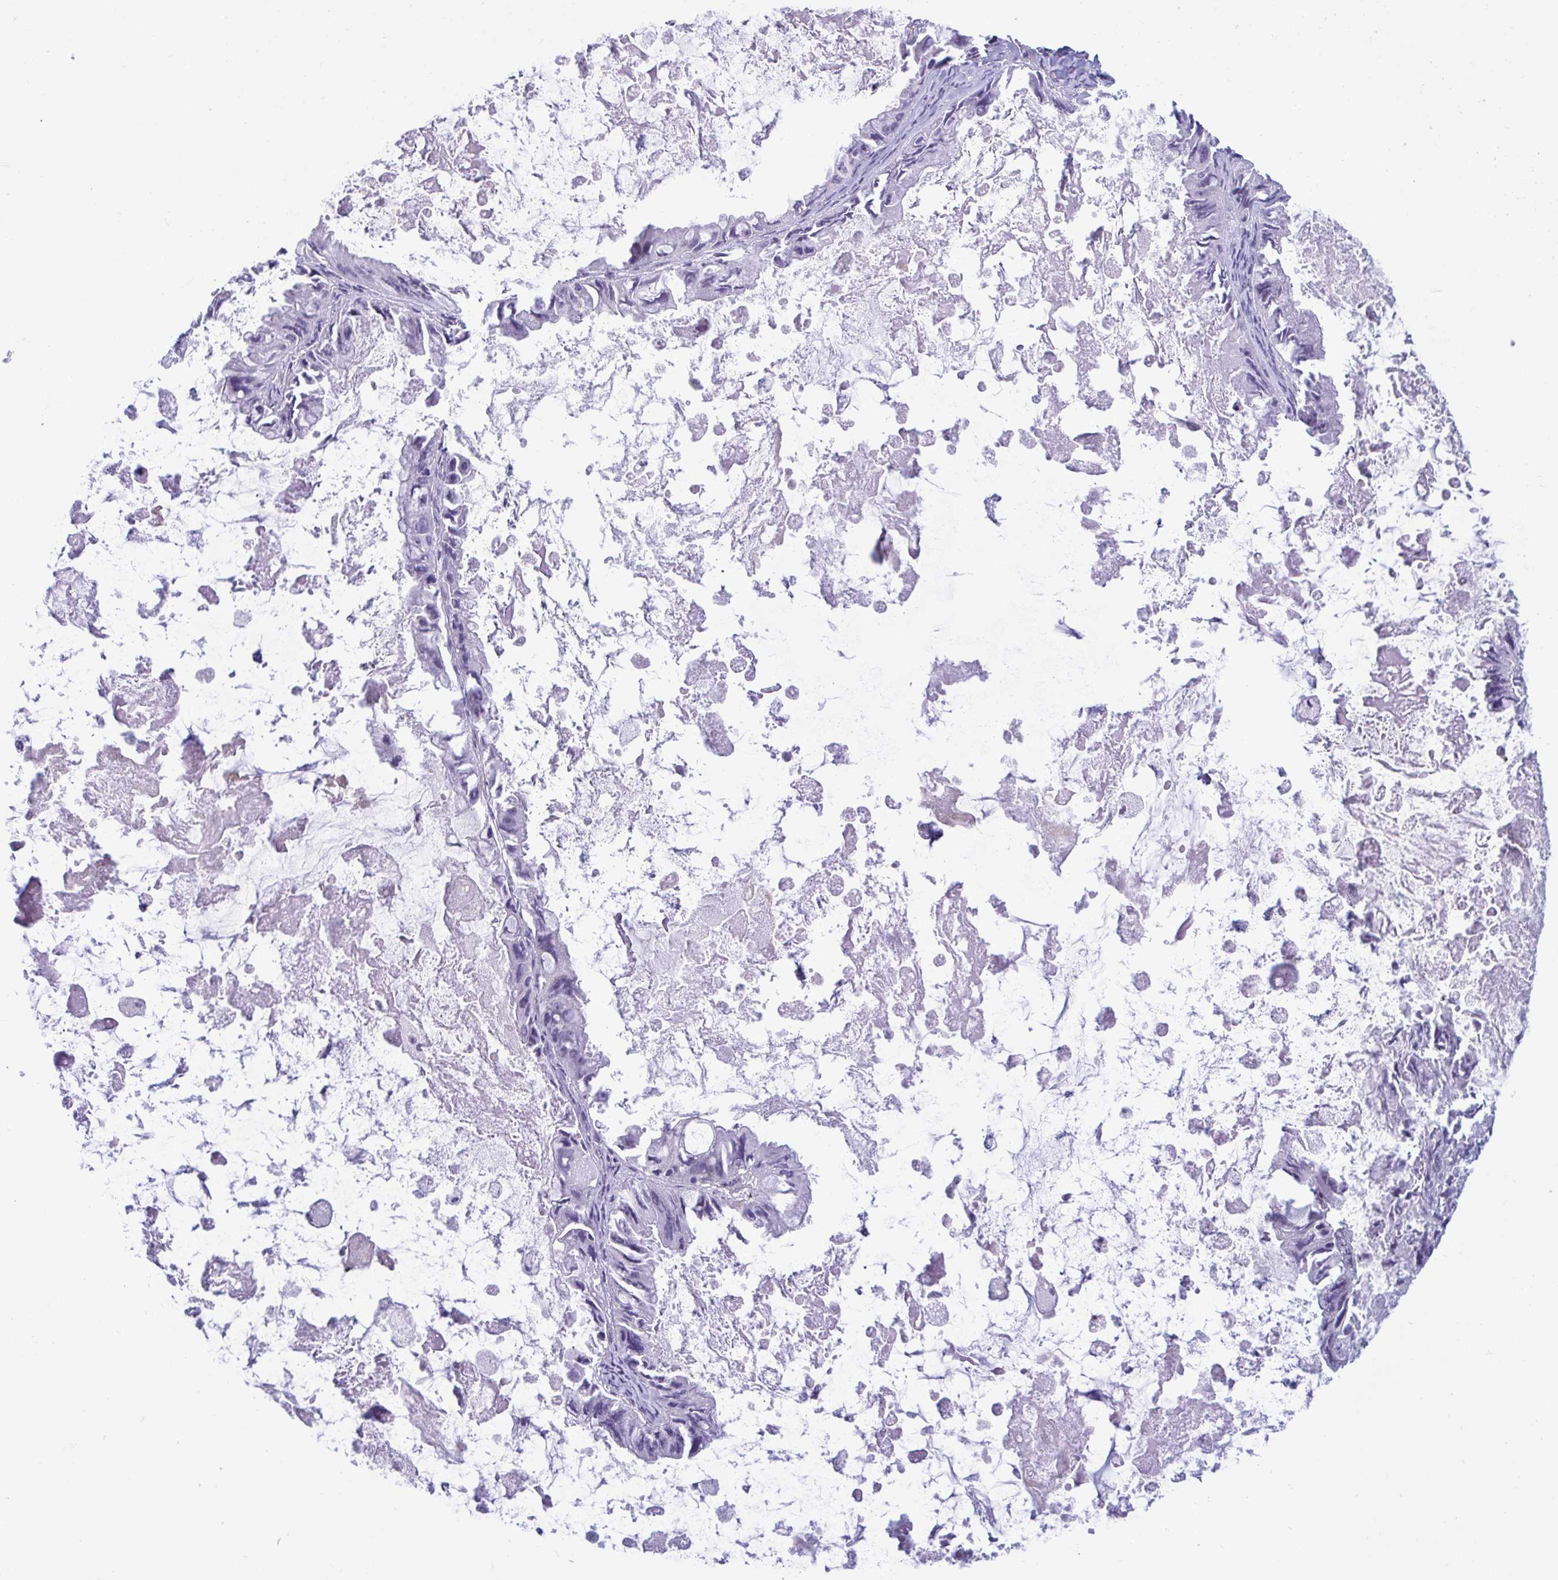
{"staining": {"intensity": "weak", "quantity": "<25%", "location": "cytoplasmic/membranous"}, "tissue": "ovarian cancer", "cell_type": "Tumor cells", "image_type": "cancer", "snomed": [{"axis": "morphology", "description": "Cystadenocarcinoma, mucinous, NOS"}, {"axis": "topography", "description": "Ovary"}], "caption": "This is an IHC micrograph of ovarian cancer. There is no staining in tumor cells.", "gene": "PRRT4", "patient": {"sex": "female", "age": 61}}